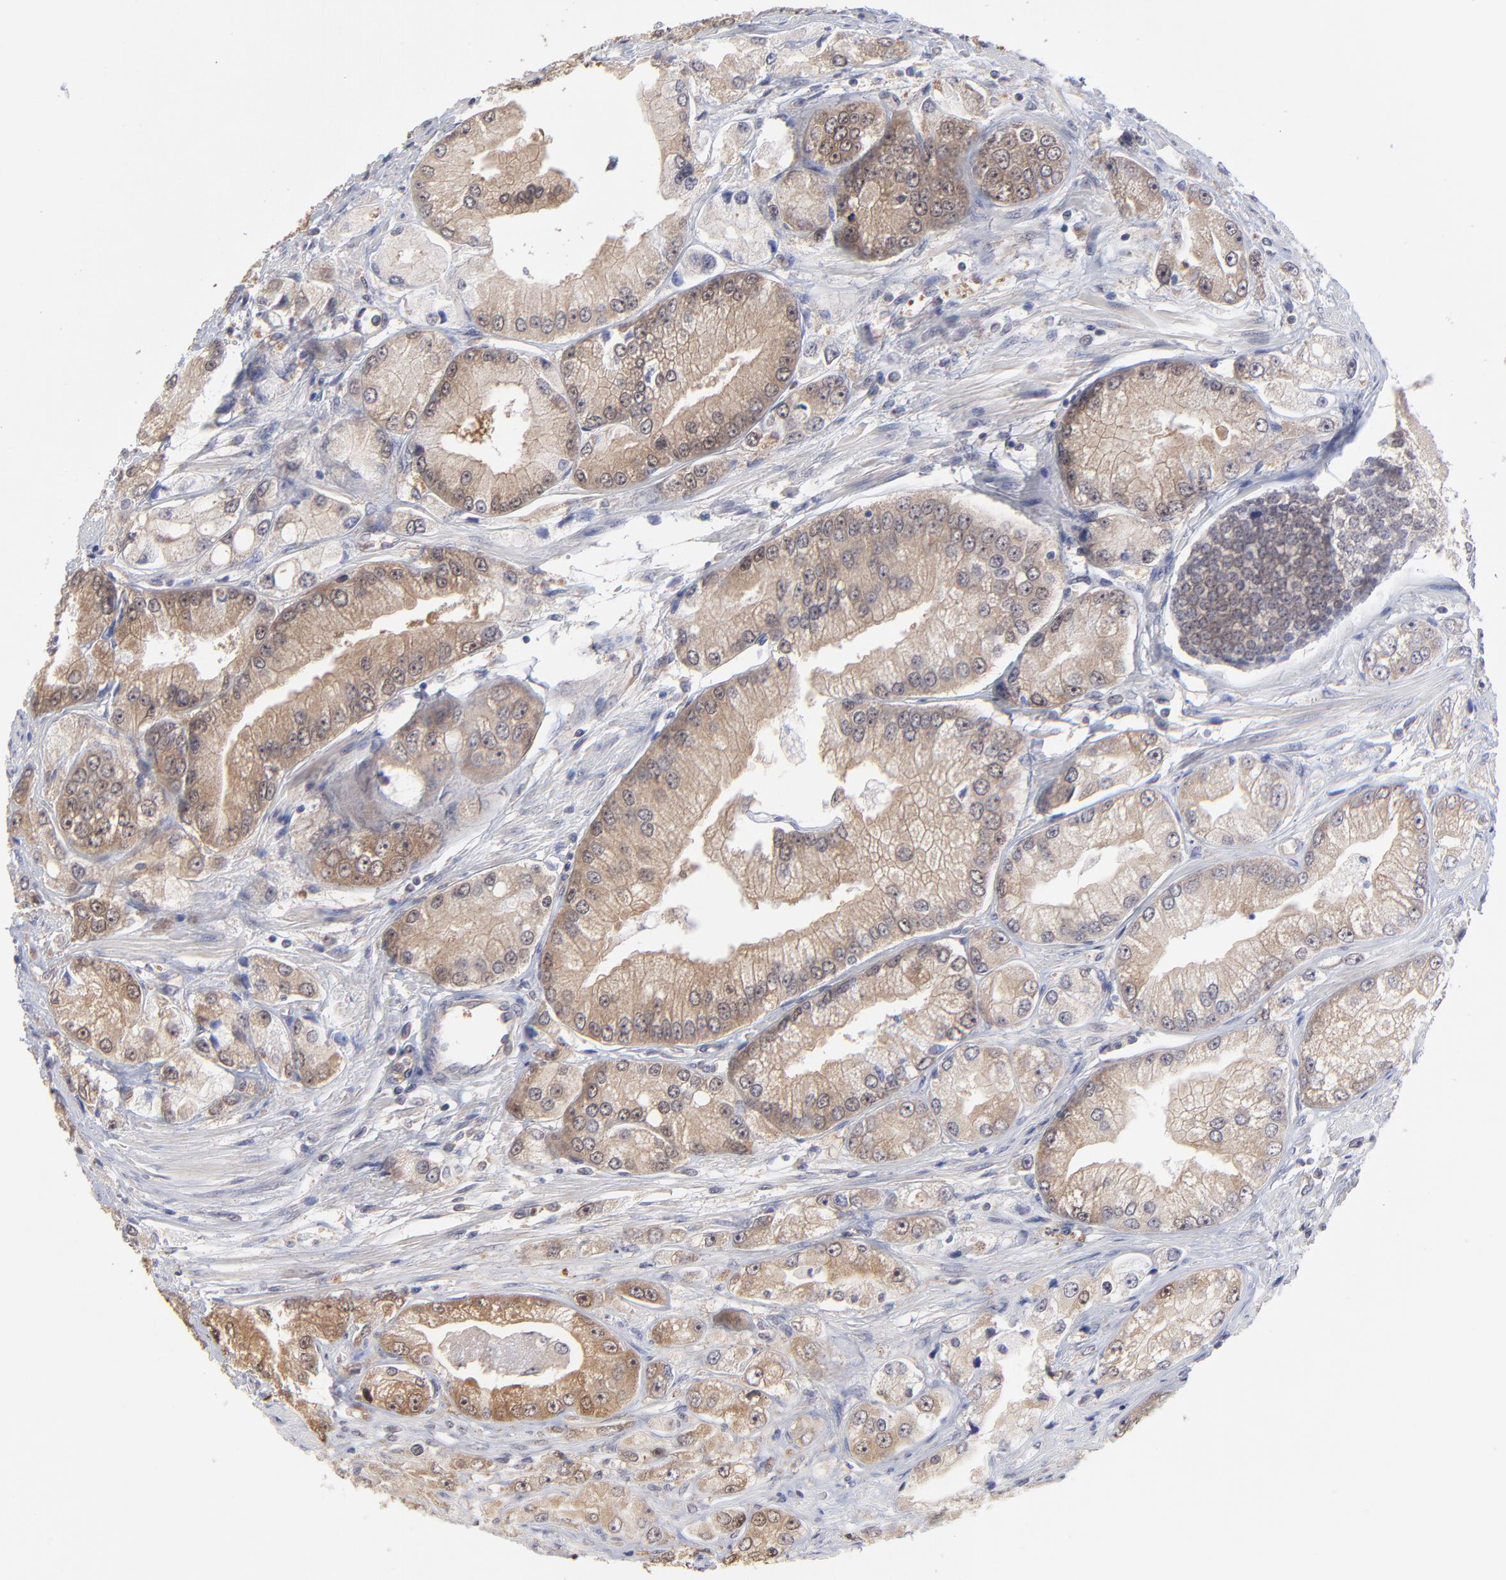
{"staining": {"intensity": "weak", "quantity": ">75%", "location": "cytoplasmic/membranous"}, "tissue": "prostate cancer", "cell_type": "Tumor cells", "image_type": "cancer", "snomed": [{"axis": "morphology", "description": "Adenocarcinoma, Medium grade"}, {"axis": "topography", "description": "Prostate"}], "caption": "Approximately >75% of tumor cells in adenocarcinoma (medium-grade) (prostate) reveal weak cytoplasmic/membranous protein expression as visualized by brown immunohistochemical staining.", "gene": "GART", "patient": {"sex": "male", "age": 72}}